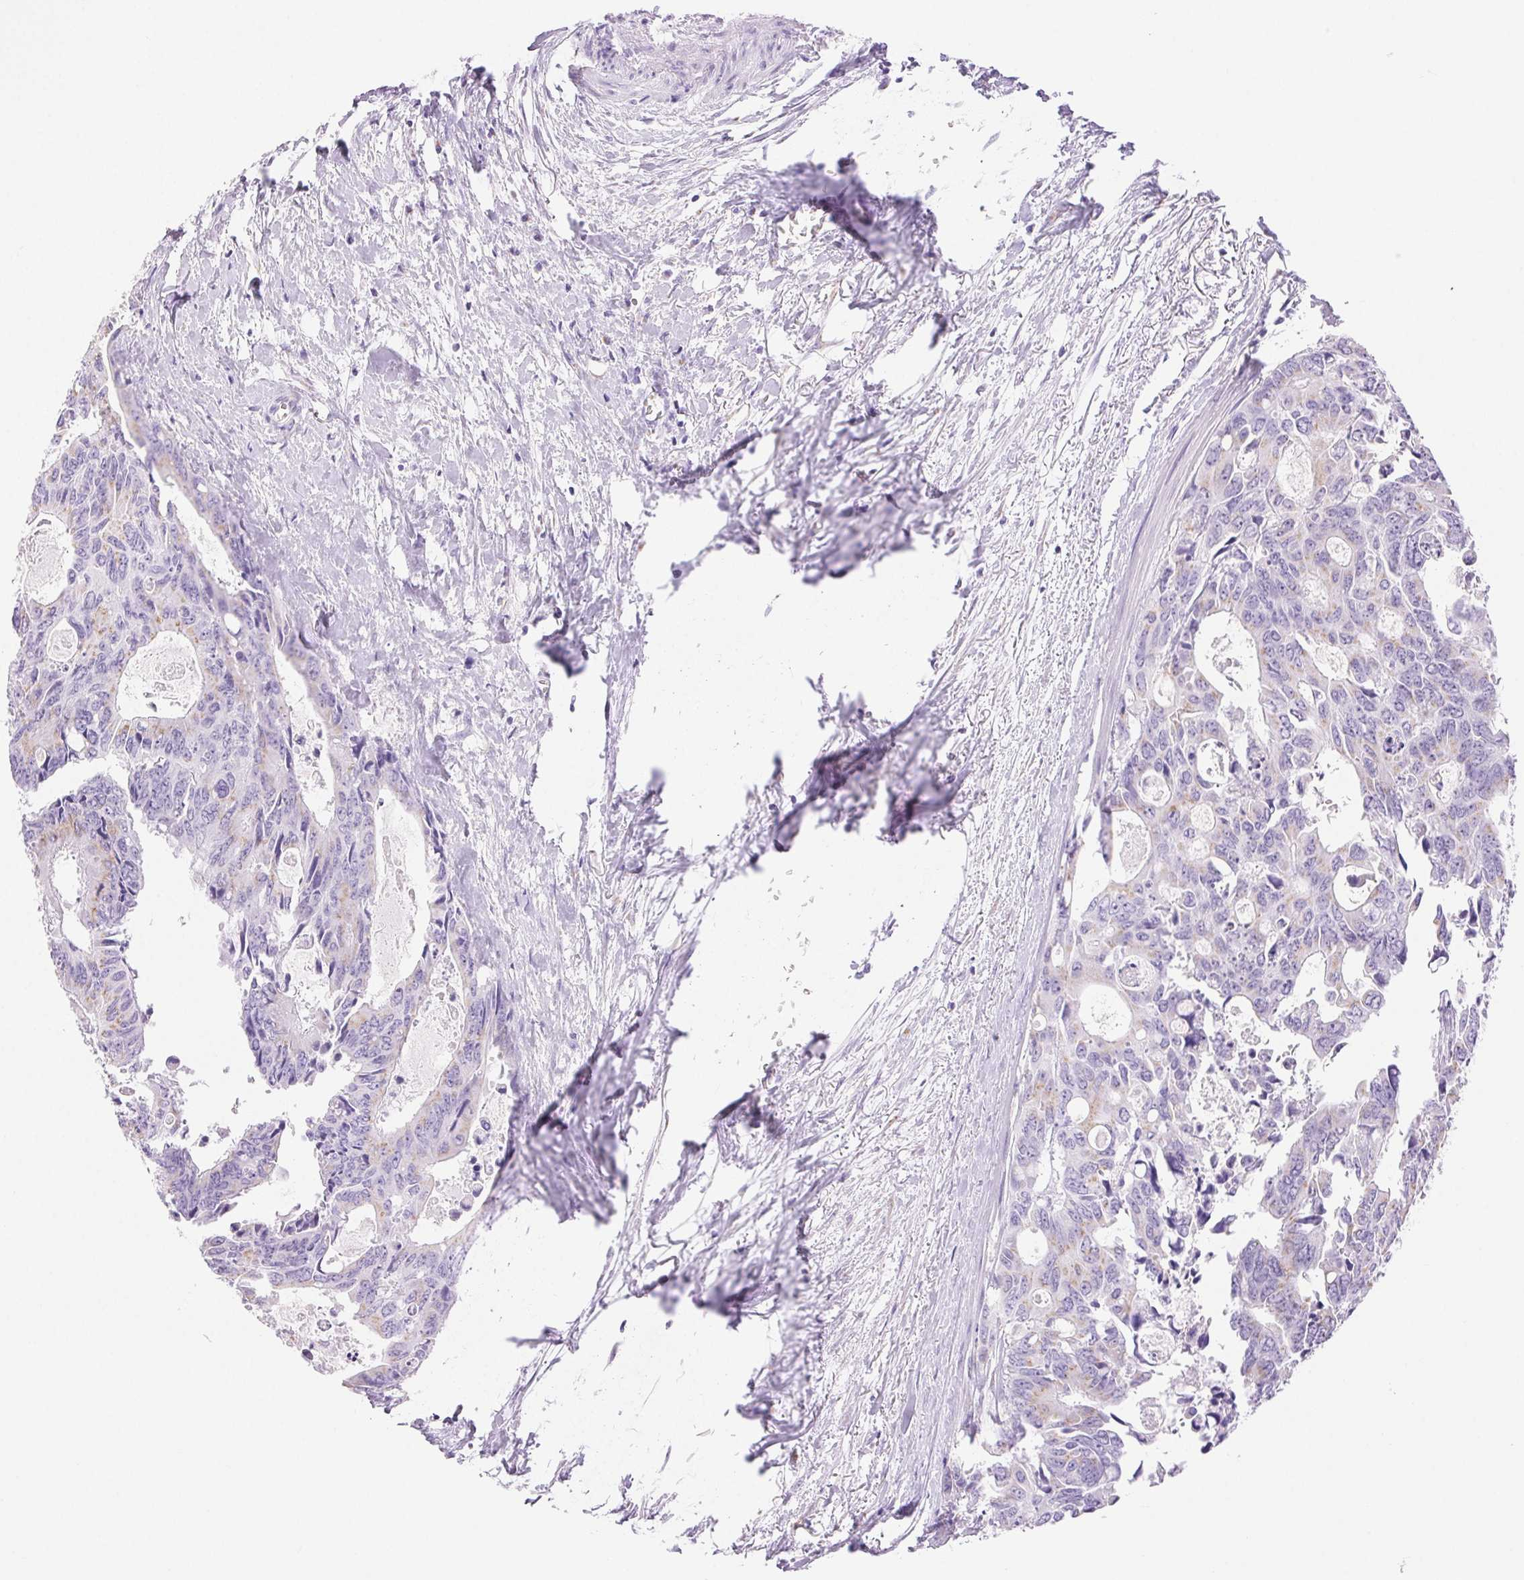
{"staining": {"intensity": "weak", "quantity": "25%-75%", "location": "cytoplasmic/membranous"}, "tissue": "colorectal cancer", "cell_type": "Tumor cells", "image_type": "cancer", "snomed": [{"axis": "morphology", "description": "Adenocarcinoma, NOS"}, {"axis": "topography", "description": "Rectum"}], "caption": "A histopathology image of colorectal cancer (adenocarcinoma) stained for a protein displays weak cytoplasmic/membranous brown staining in tumor cells.", "gene": "SERPINB3", "patient": {"sex": "male", "age": 76}}